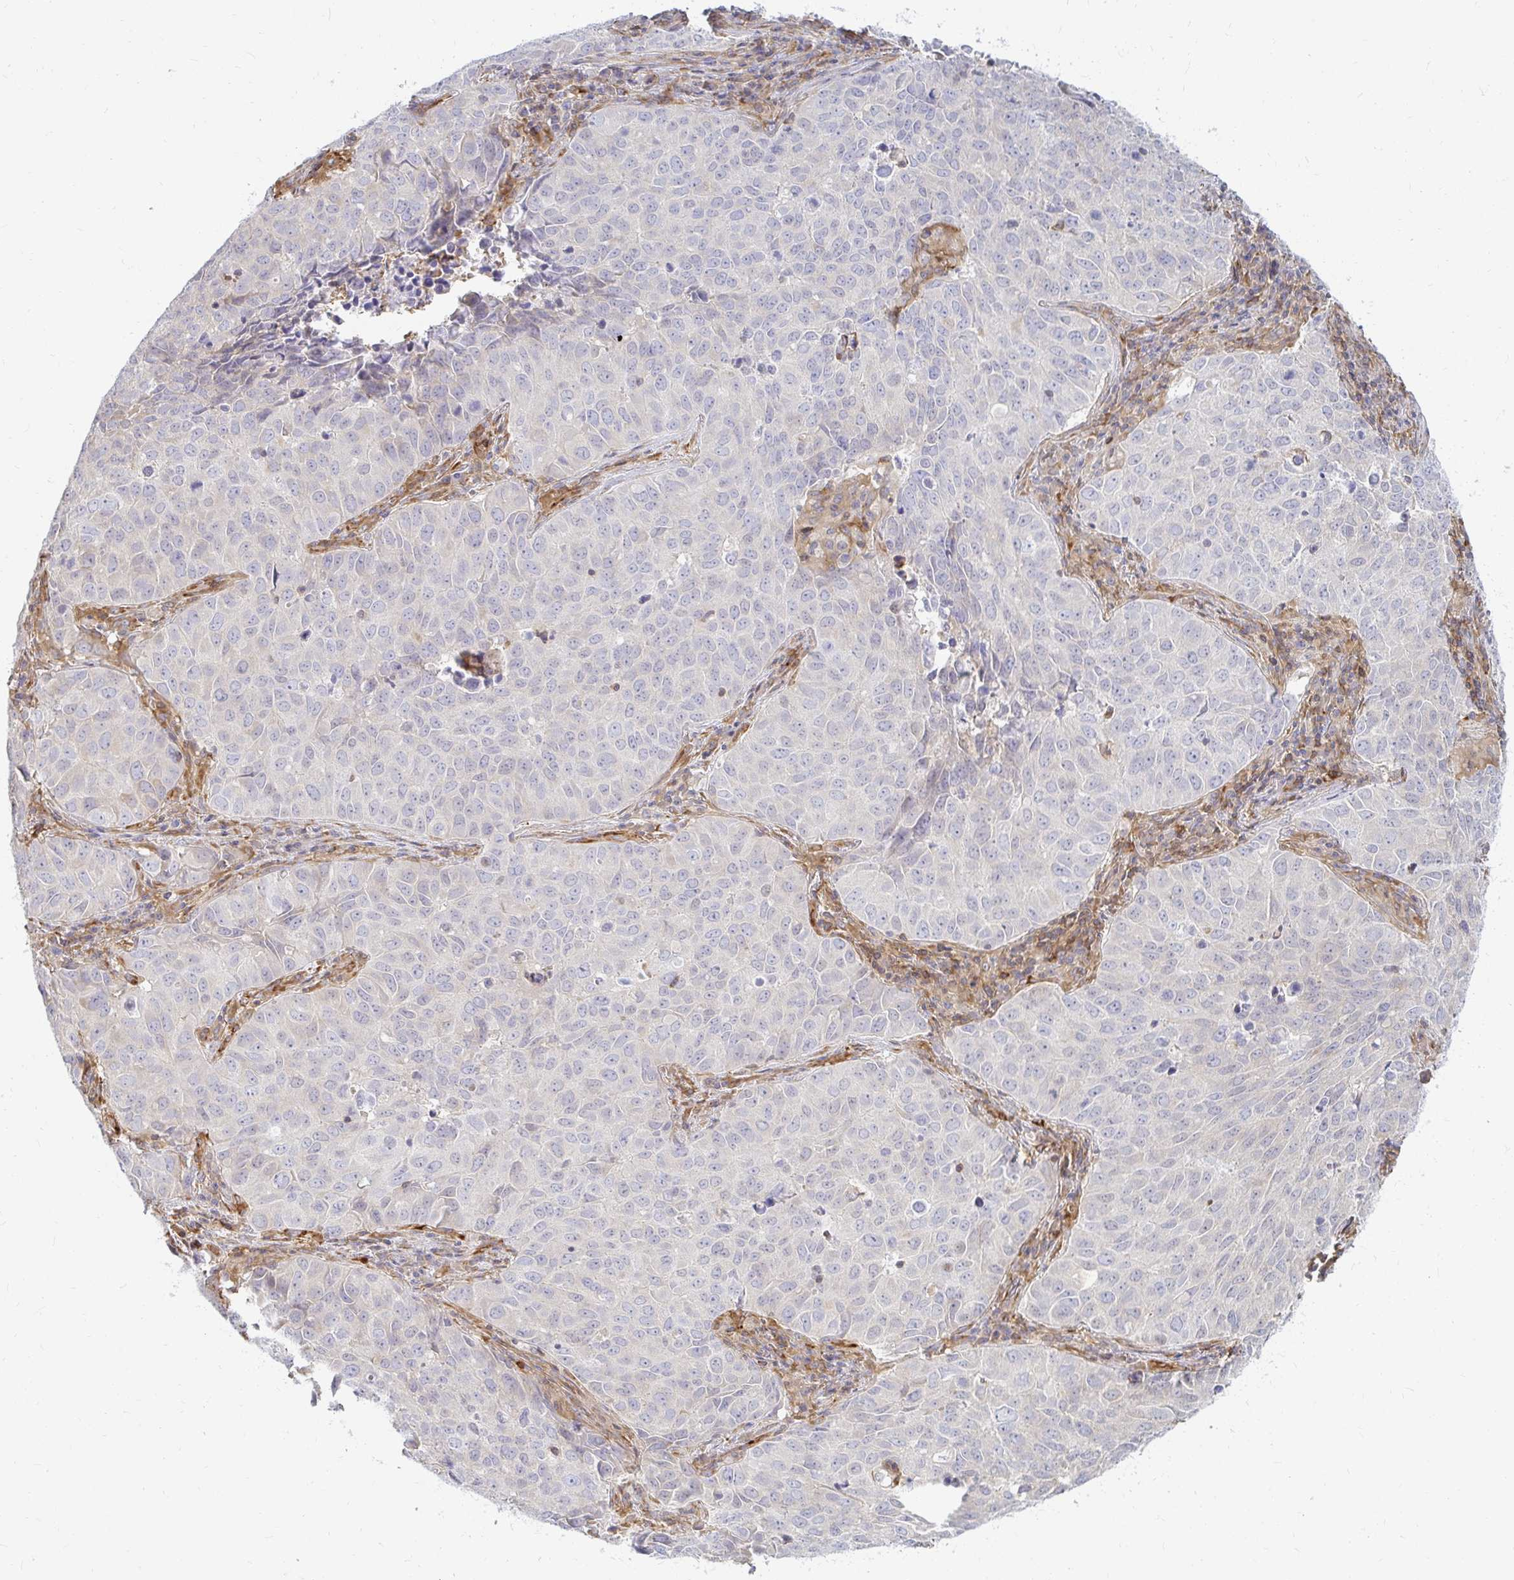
{"staining": {"intensity": "negative", "quantity": "none", "location": "none"}, "tissue": "lung cancer", "cell_type": "Tumor cells", "image_type": "cancer", "snomed": [{"axis": "morphology", "description": "Adenocarcinoma, NOS"}, {"axis": "topography", "description": "Lung"}], "caption": "Immunohistochemistry of lung cancer shows no staining in tumor cells.", "gene": "CAST", "patient": {"sex": "female", "age": 50}}